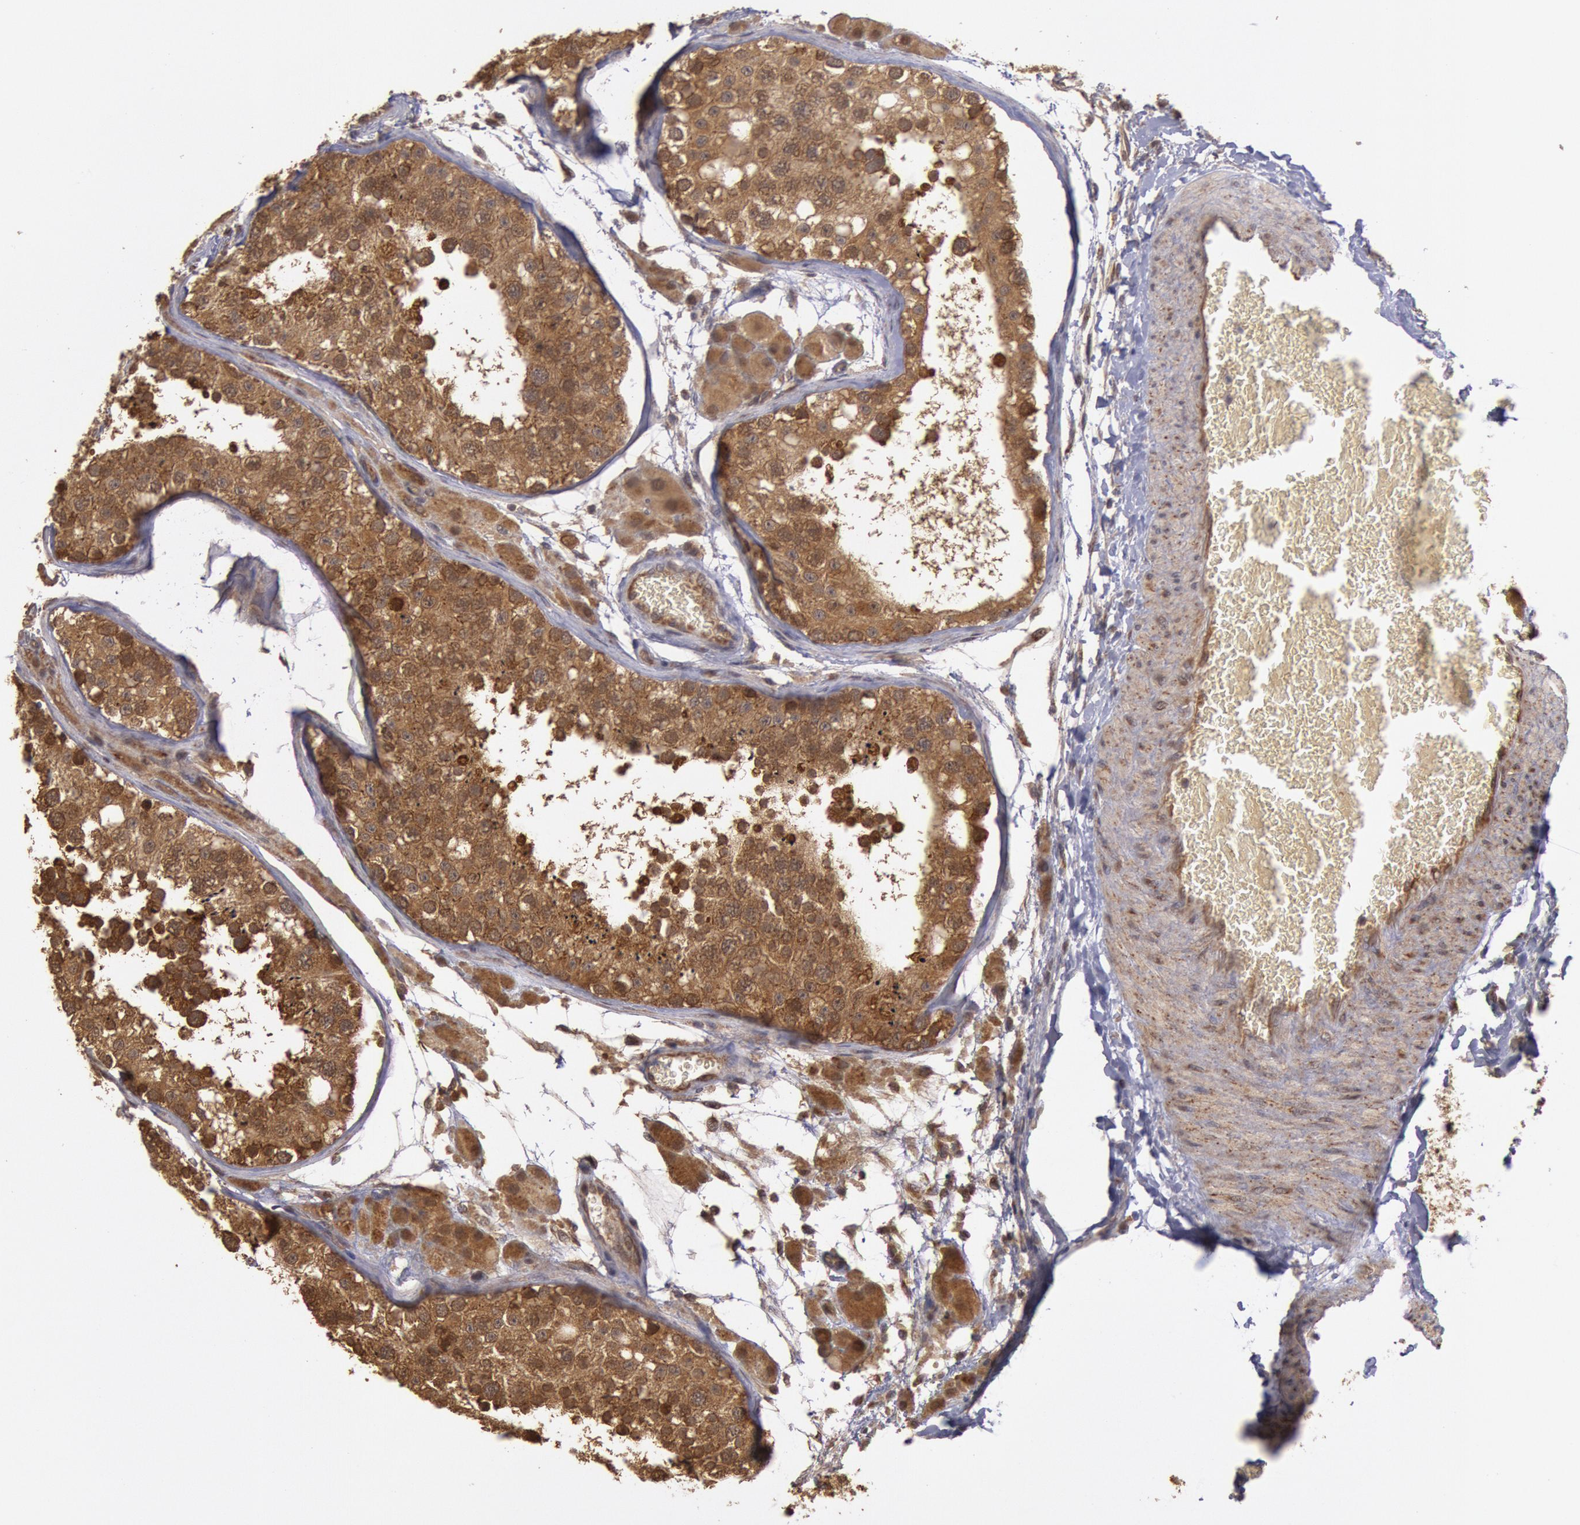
{"staining": {"intensity": "moderate", "quantity": ">75%", "location": "cytoplasmic/membranous"}, "tissue": "testis", "cell_type": "Cells in seminiferous ducts", "image_type": "normal", "snomed": [{"axis": "morphology", "description": "Normal tissue, NOS"}, {"axis": "topography", "description": "Testis"}], "caption": "Moderate cytoplasmic/membranous protein positivity is identified in approximately >75% of cells in seminiferous ducts in testis.", "gene": "USP14", "patient": {"sex": "male", "age": 26}}